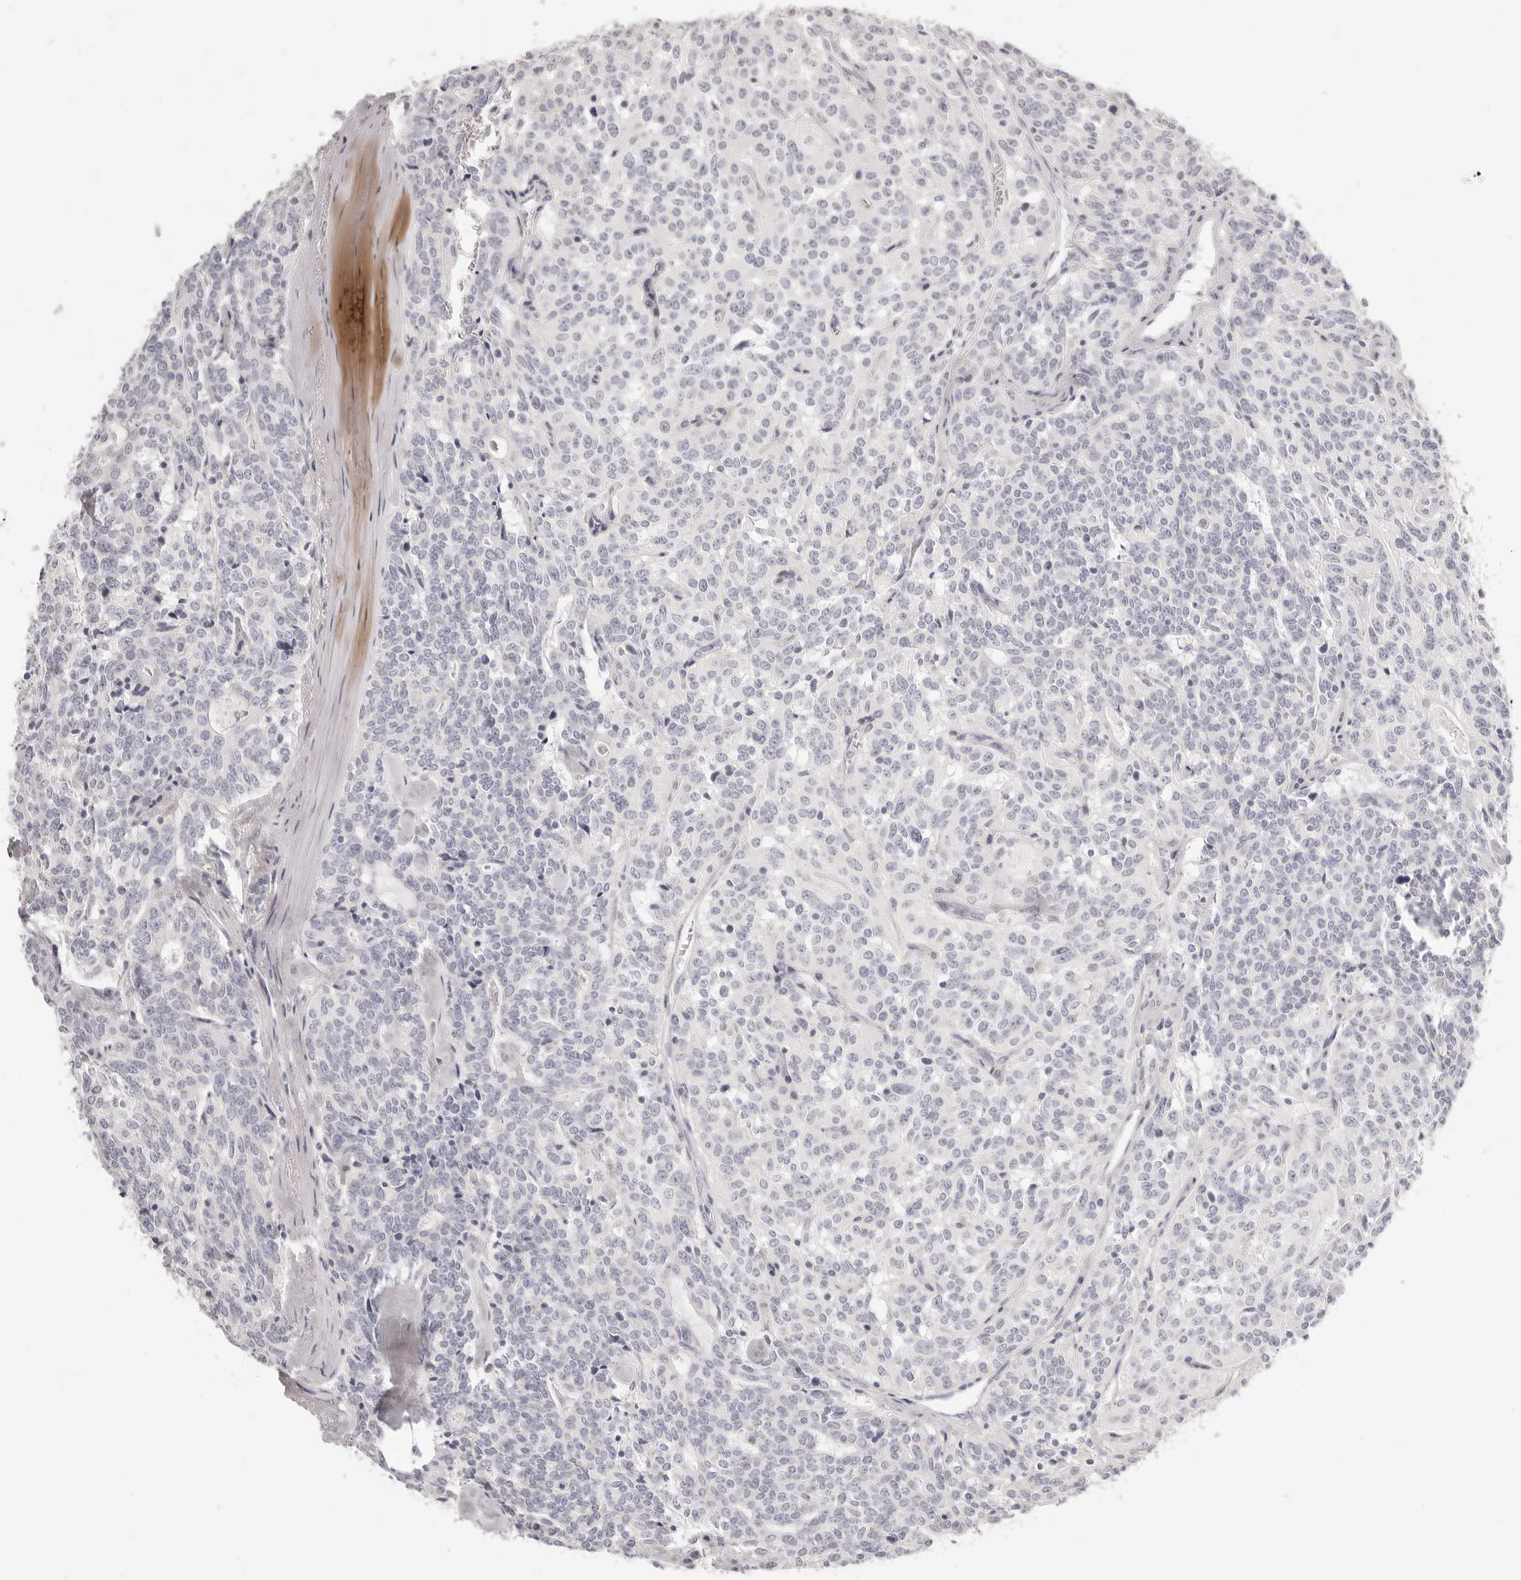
{"staining": {"intensity": "negative", "quantity": "none", "location": "none"}, "tissue": "carcinoid", "cell_type": "Tumor cells", "image_type": "cancer", "snomed": [{"axis": "morphology", "description": "Carcinoid, malignant, NOS"}, {"axis": "topography", "description": "Lung"}], "caption": "Immunohistochemistry image of neoplastic tissue: malignant carcinoid stained with DAB reveals no significant protein positivity in tumor cells. (DAB (3,3'-diaminobenzidine) IHC with hematoxylin counter stain).", "gene": "FABP1", "patient": {"sex": "female", "age": 46}}